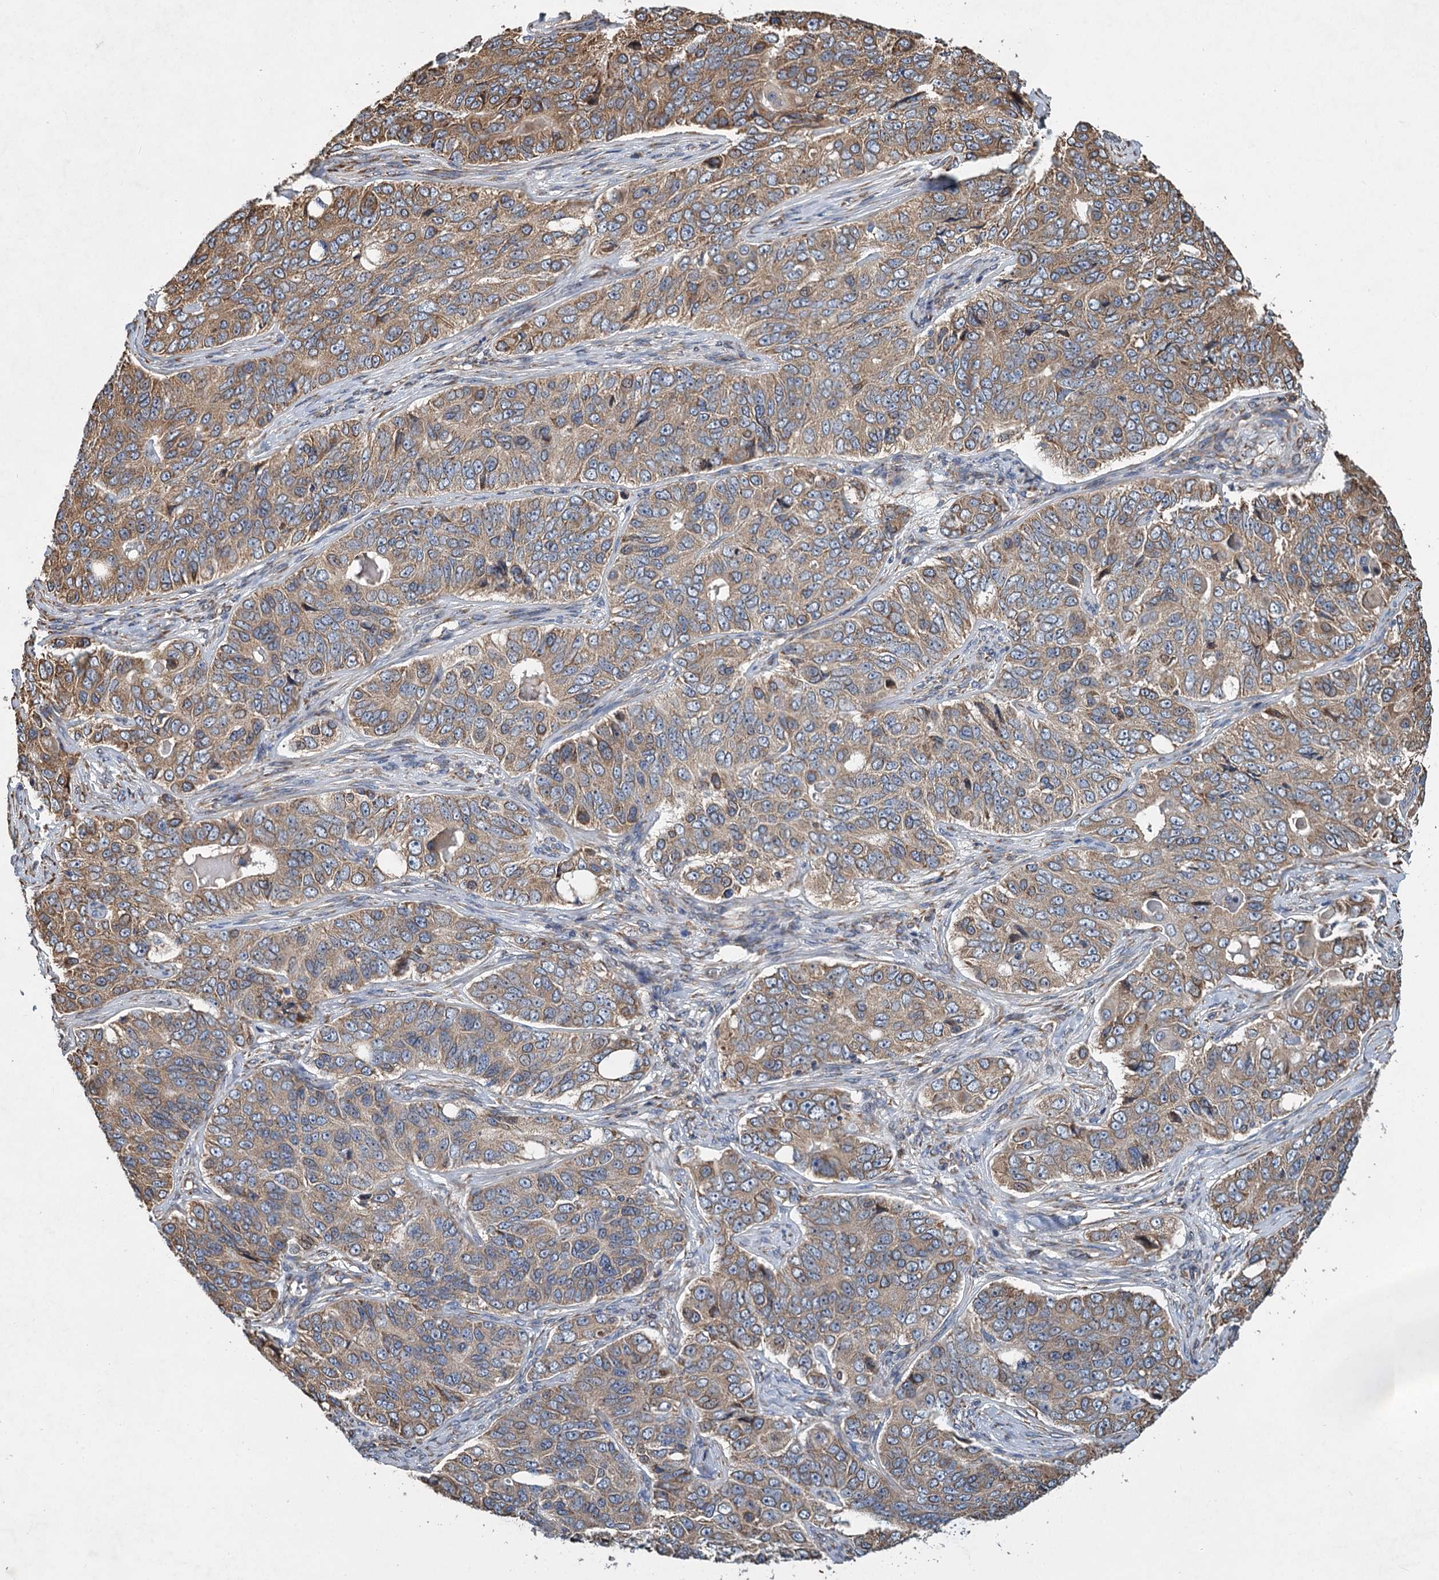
{"staining": {"intensity": "moderate", "quantity": ">75%", "location": "cytoplasmic/membranous"}, "tissue": "ovarian cancer", "cell_type": "Tumor cells", "image_type": "cancer", "snomed": [{"axis": "morphology", "description": "Carcinoma, endometroid"}, {"axis": "topography", "description": "Ovary"}], "caption": "An image of ovarian cancer stained for a protein demonstrates moderate cytoplasmic/membranous brown staining in tumor cells.", "gene": "LINS1", "patient": {"sex": "female", "age": 51}}